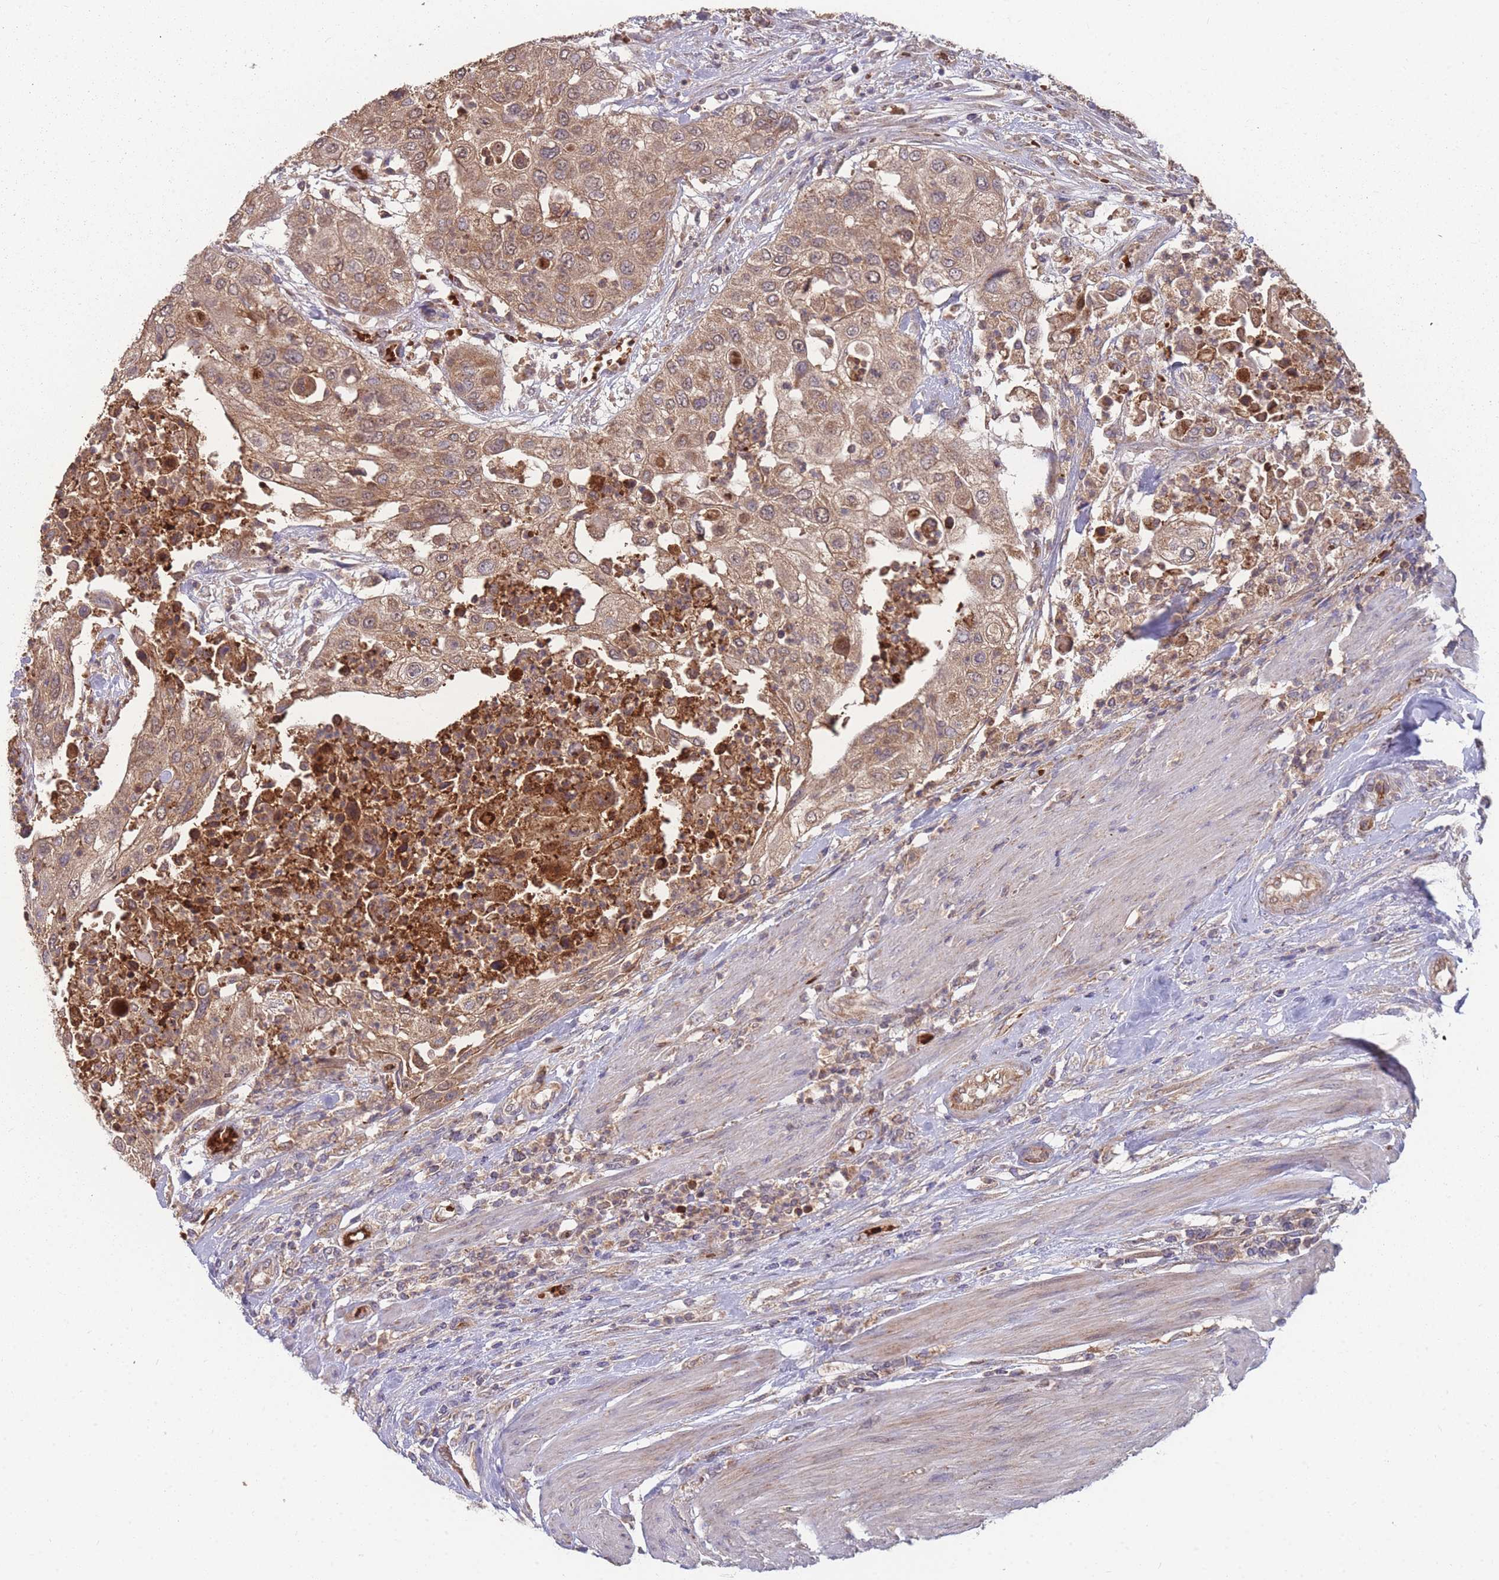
{"staining": {"intensity": "moderate", "quantity": ">75%", "location": "cytoplasmic/membranous"}, "tissue": "urothelial cancer", "cell_type": "Tumor cells", "image_type": "cancer", "snomed": [{"axis": "morphology", "description": "Urothelial carcinoma, High grade"}, {"axis": "topography", "description": "Urinary bladder"}], "caption": "Immunohistochemistry (IHC) histopathology image of neoplastic tissue: human urothelial carcinoma (high-grade) stained using immunohistochemistry (IHC) reveals medium levels of moderate protein expression localized specifically in the cytoplasmic/membranous of tumor cells, appearing as a cytoplasmic/membranous brown color.", "gene": "SLC35B4", "patient": {"sex": "female", "age": 79}}